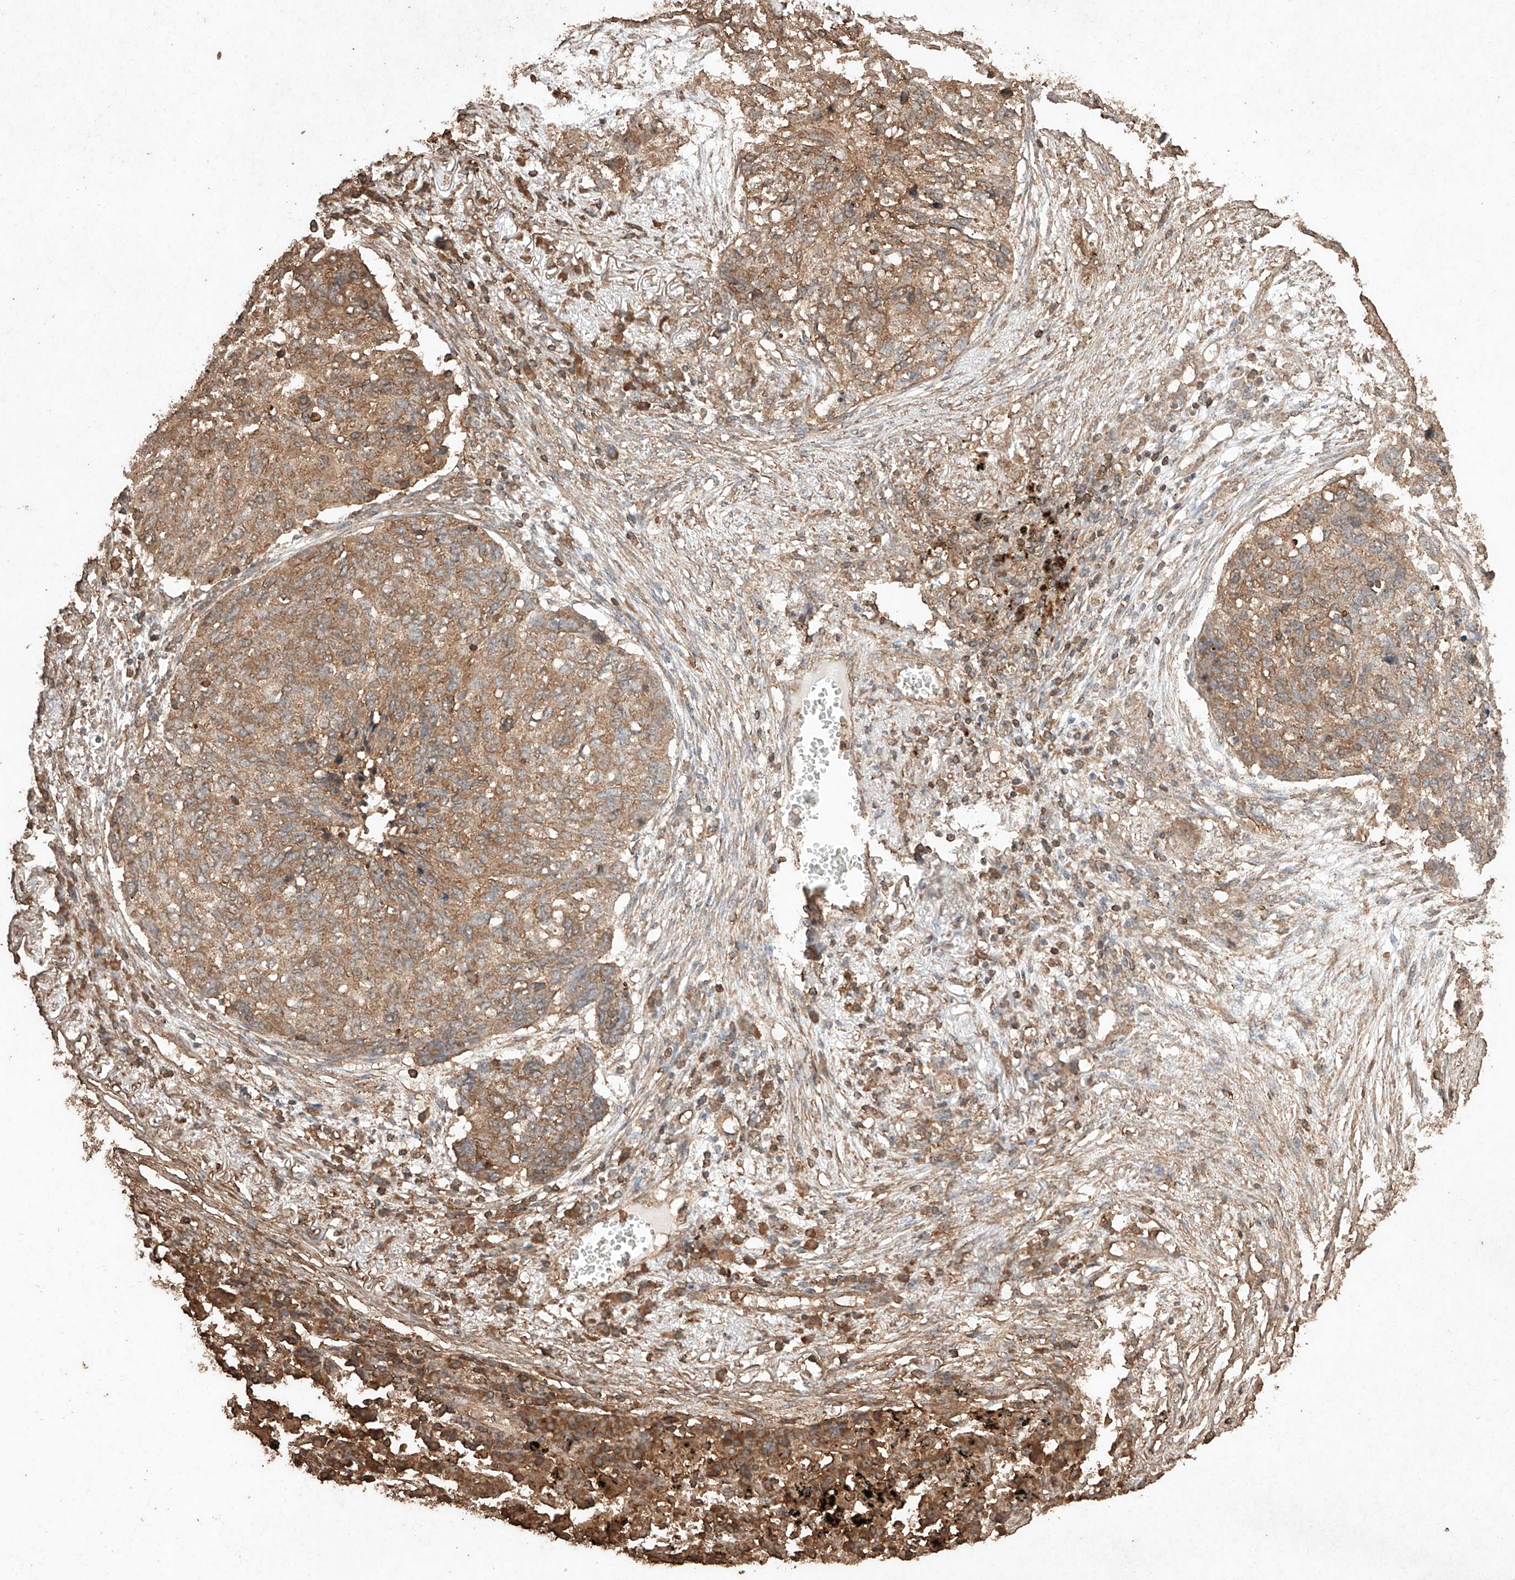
{"staining": {"intensity": "moderate", "quantity": ">75%", "location": "cytoplasmic/membranous"}, "tissue": "lung cancer", "cell_type": "Tumor cells", "image_type": "cancer", "snomed": [{"axis": "morphology", "description": "Squamous cell carcinoma, NOS"}, {"axis": "topography", "description": "Lung"}], "caption": "About >75% of tumor cells in human lung cancer reveal moderate cytoplasmic/membranous protein expression as visualized by brown immunohistochemical staining.", "gene": "M6PR", "patient": {"sex": "female", "age": 63}}